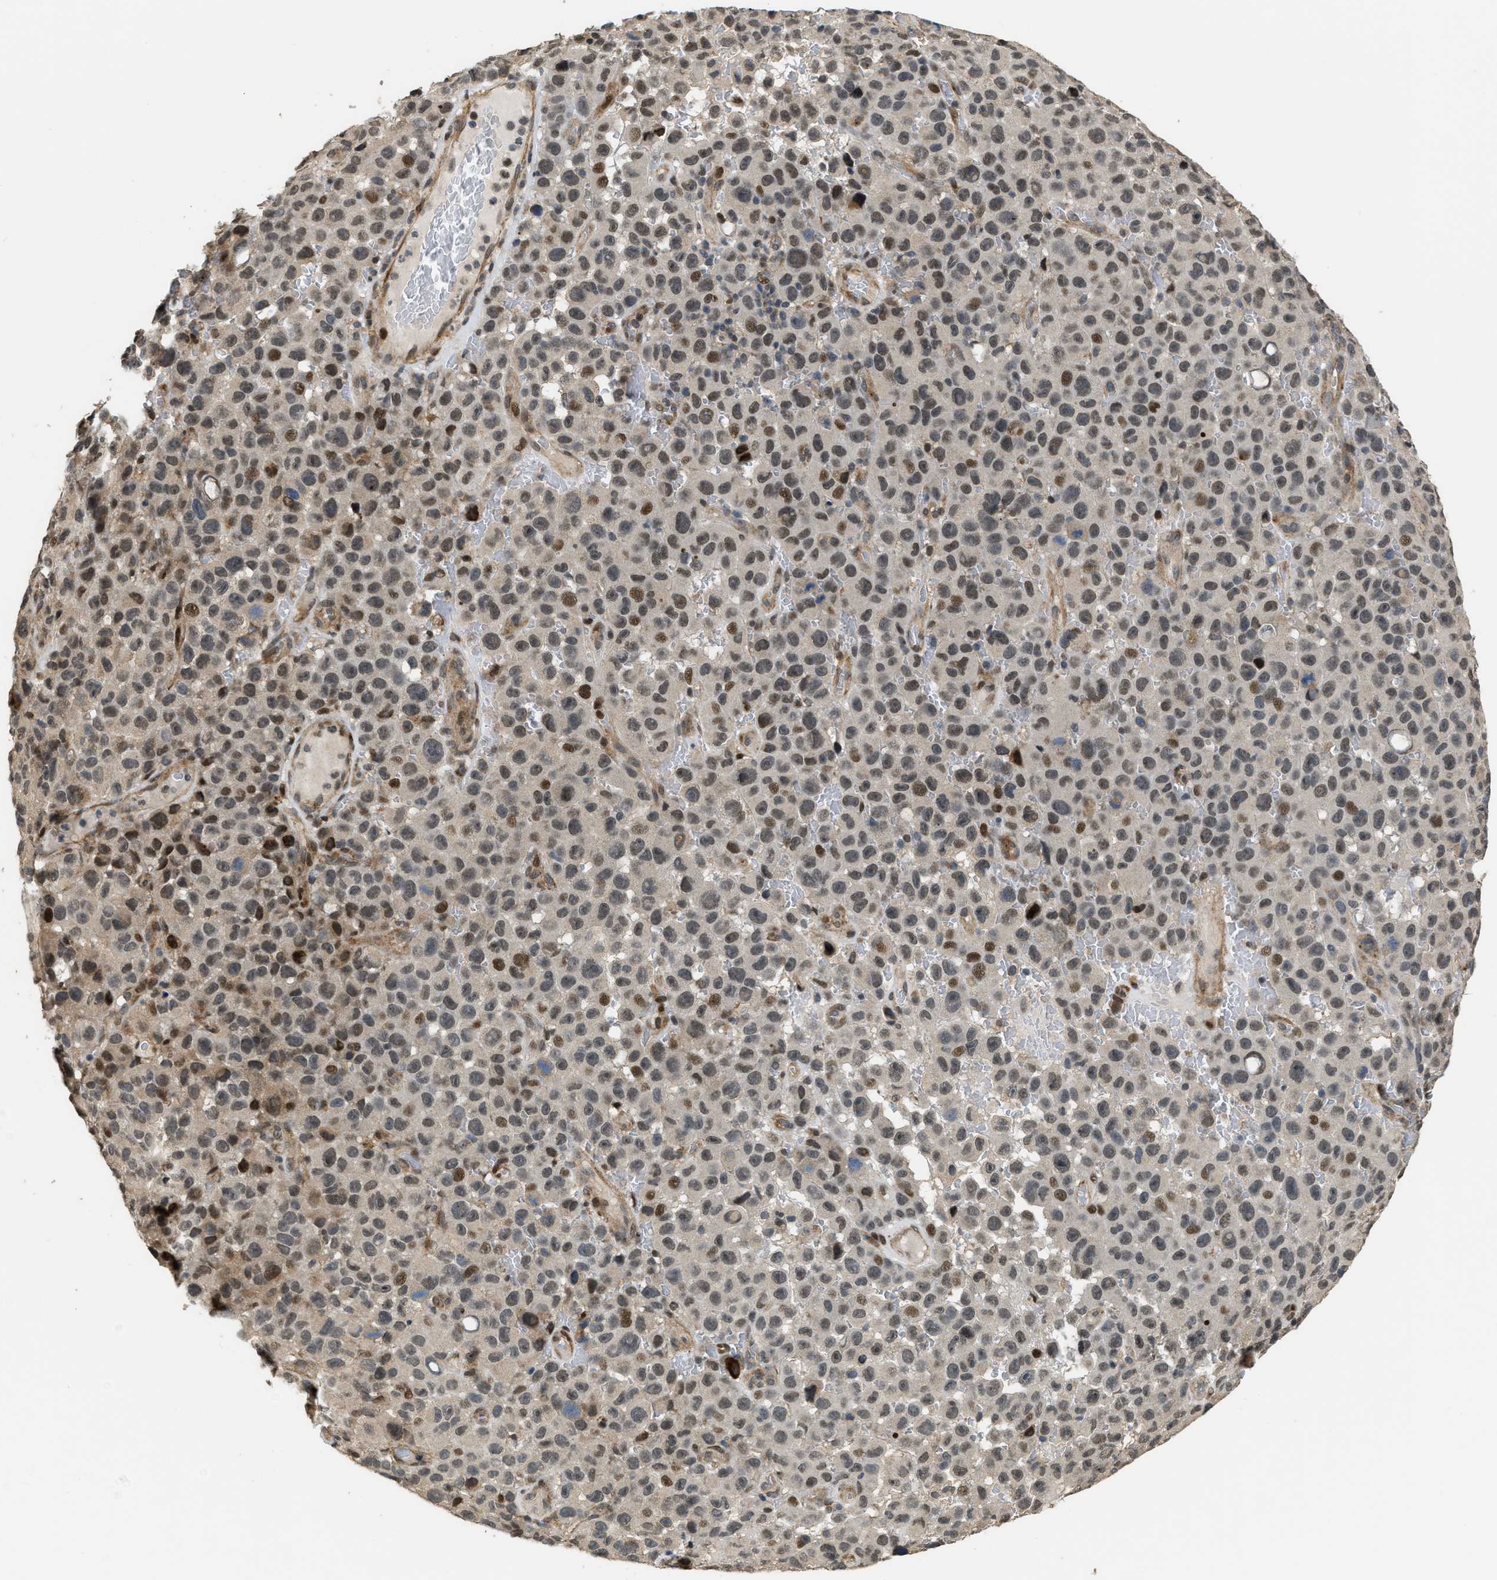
{"staining": {"intensity": "moderate", "quantity": ">75%", "location": "nuclear"}, "tissue": "melanoma", "cell_type": "Tumor cells", "image_type": "cancer", "snomed": [{"axis": "morphology", "description": "Malignant melanoma, NOS"}, {"axis": "topography", "description": "Skin"}], "caption": "Immunohistochemistry (IHC) staining of melanoma, which shows medium levels of moderate nuclear positivity in approximately >75% of tumor cells indicating moderate nuclear protein positivity. The staining was performed using DAB (brown) for protein detection and nuclei were counterstained in hematoxylin (blue).", "gene": "SERTAD2", "patient": {"sex": "female", "age": 82}}